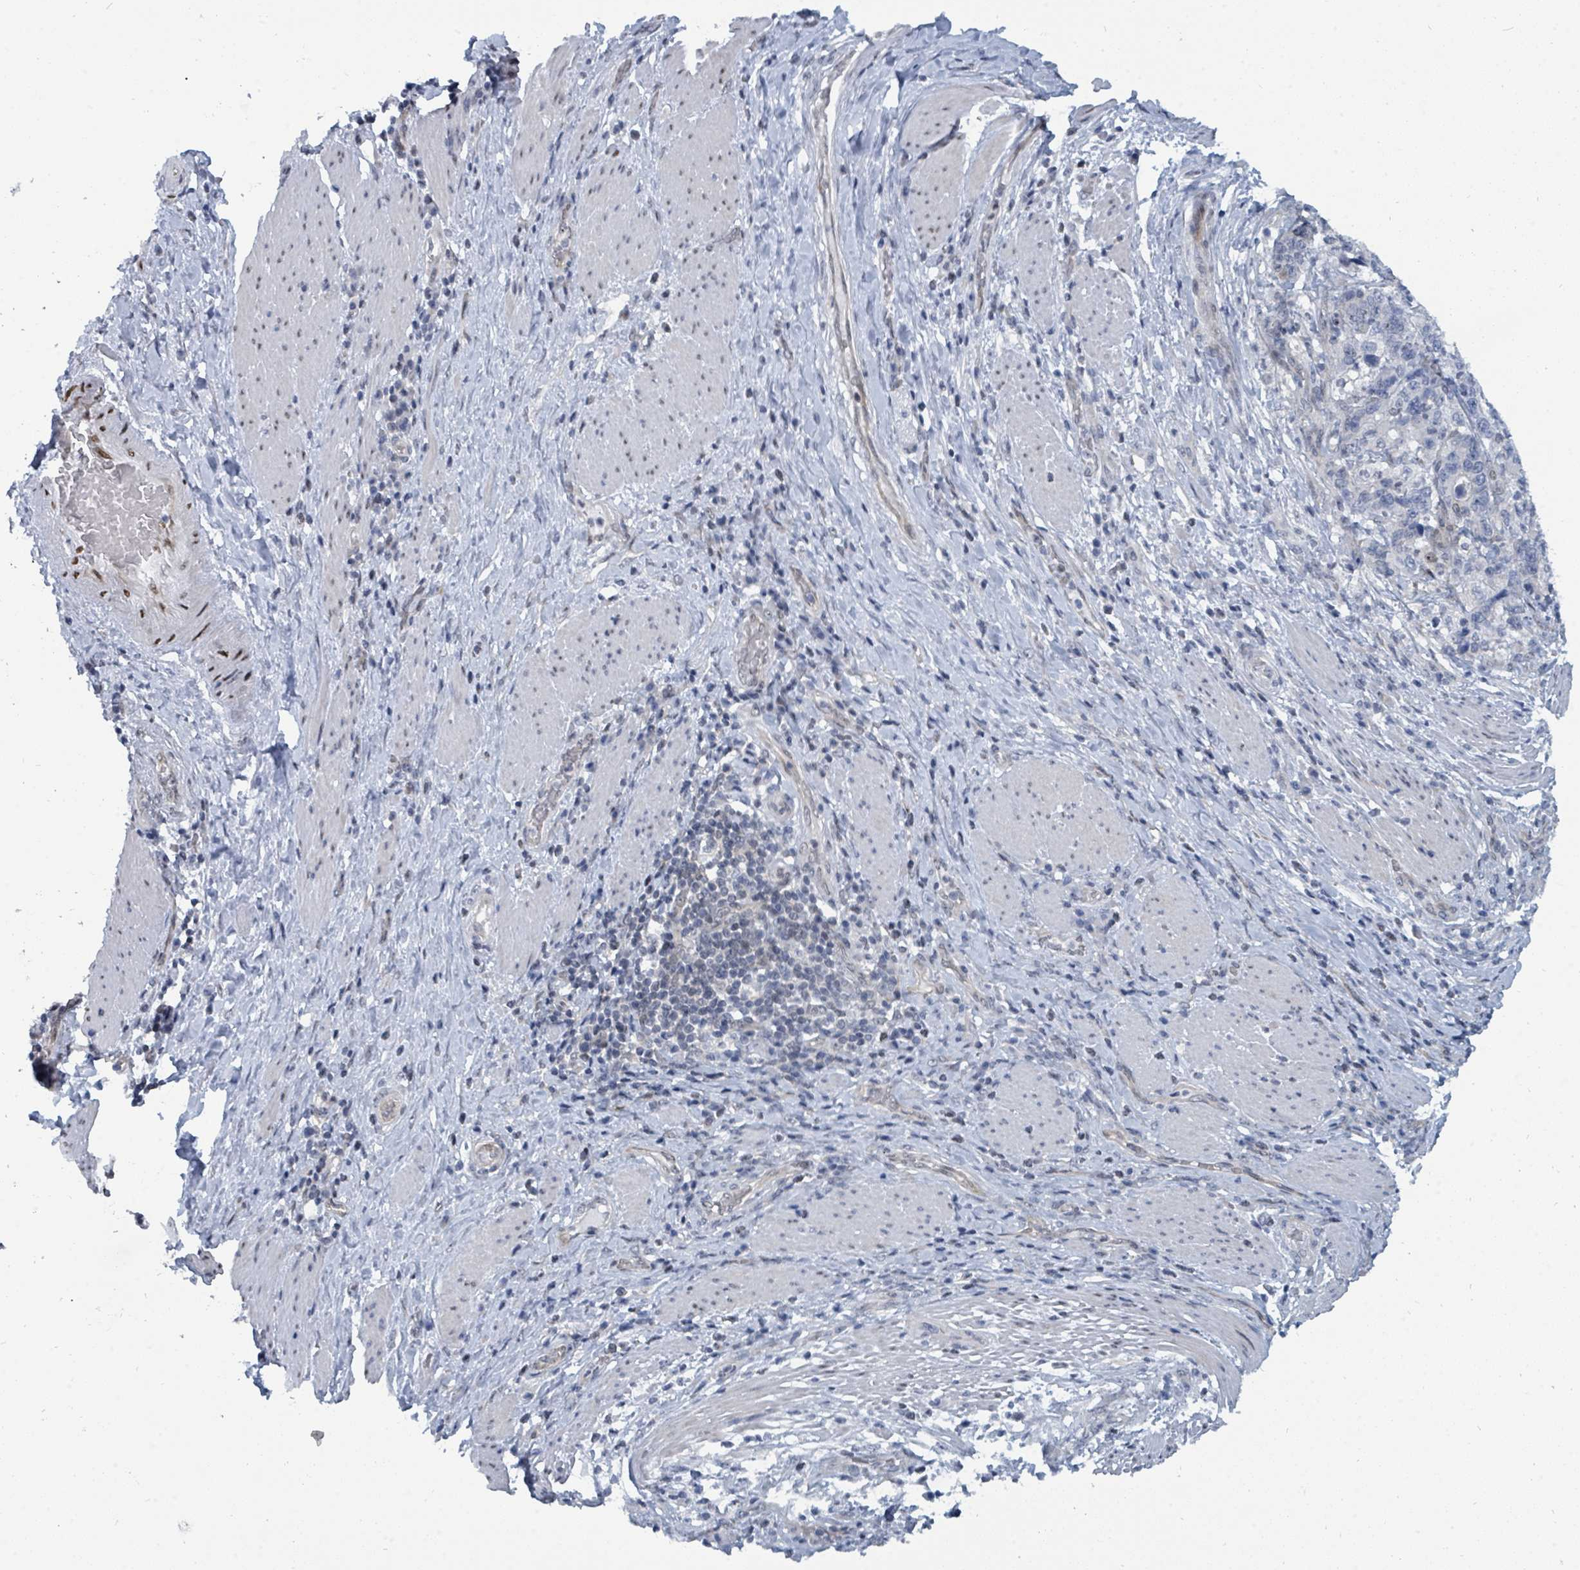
{"staining": {"intensity": "negative", "quantity": "none", "location": "none"}, "tissue": "stomach cancer", "cell_type": "Tumor cells", "image_type": "cancer", "snomed": [{"axis": "morphology", "description": "Normal tissue, NOS"}, {"axis": "morphology", "description": "Adenocarcinoma, NOS"}, {"axis": "topography", "description": "Stomach"}], "caption": "DAB (3,3'-diaminobenzidine) immunohistochemical staining of human stomach adenocarcinoma displays no significant positivity in tumor cells. Nuclei are stained in blue.", "gene": "SUMO4", "patient": {"sex": "female", "age": 64}}